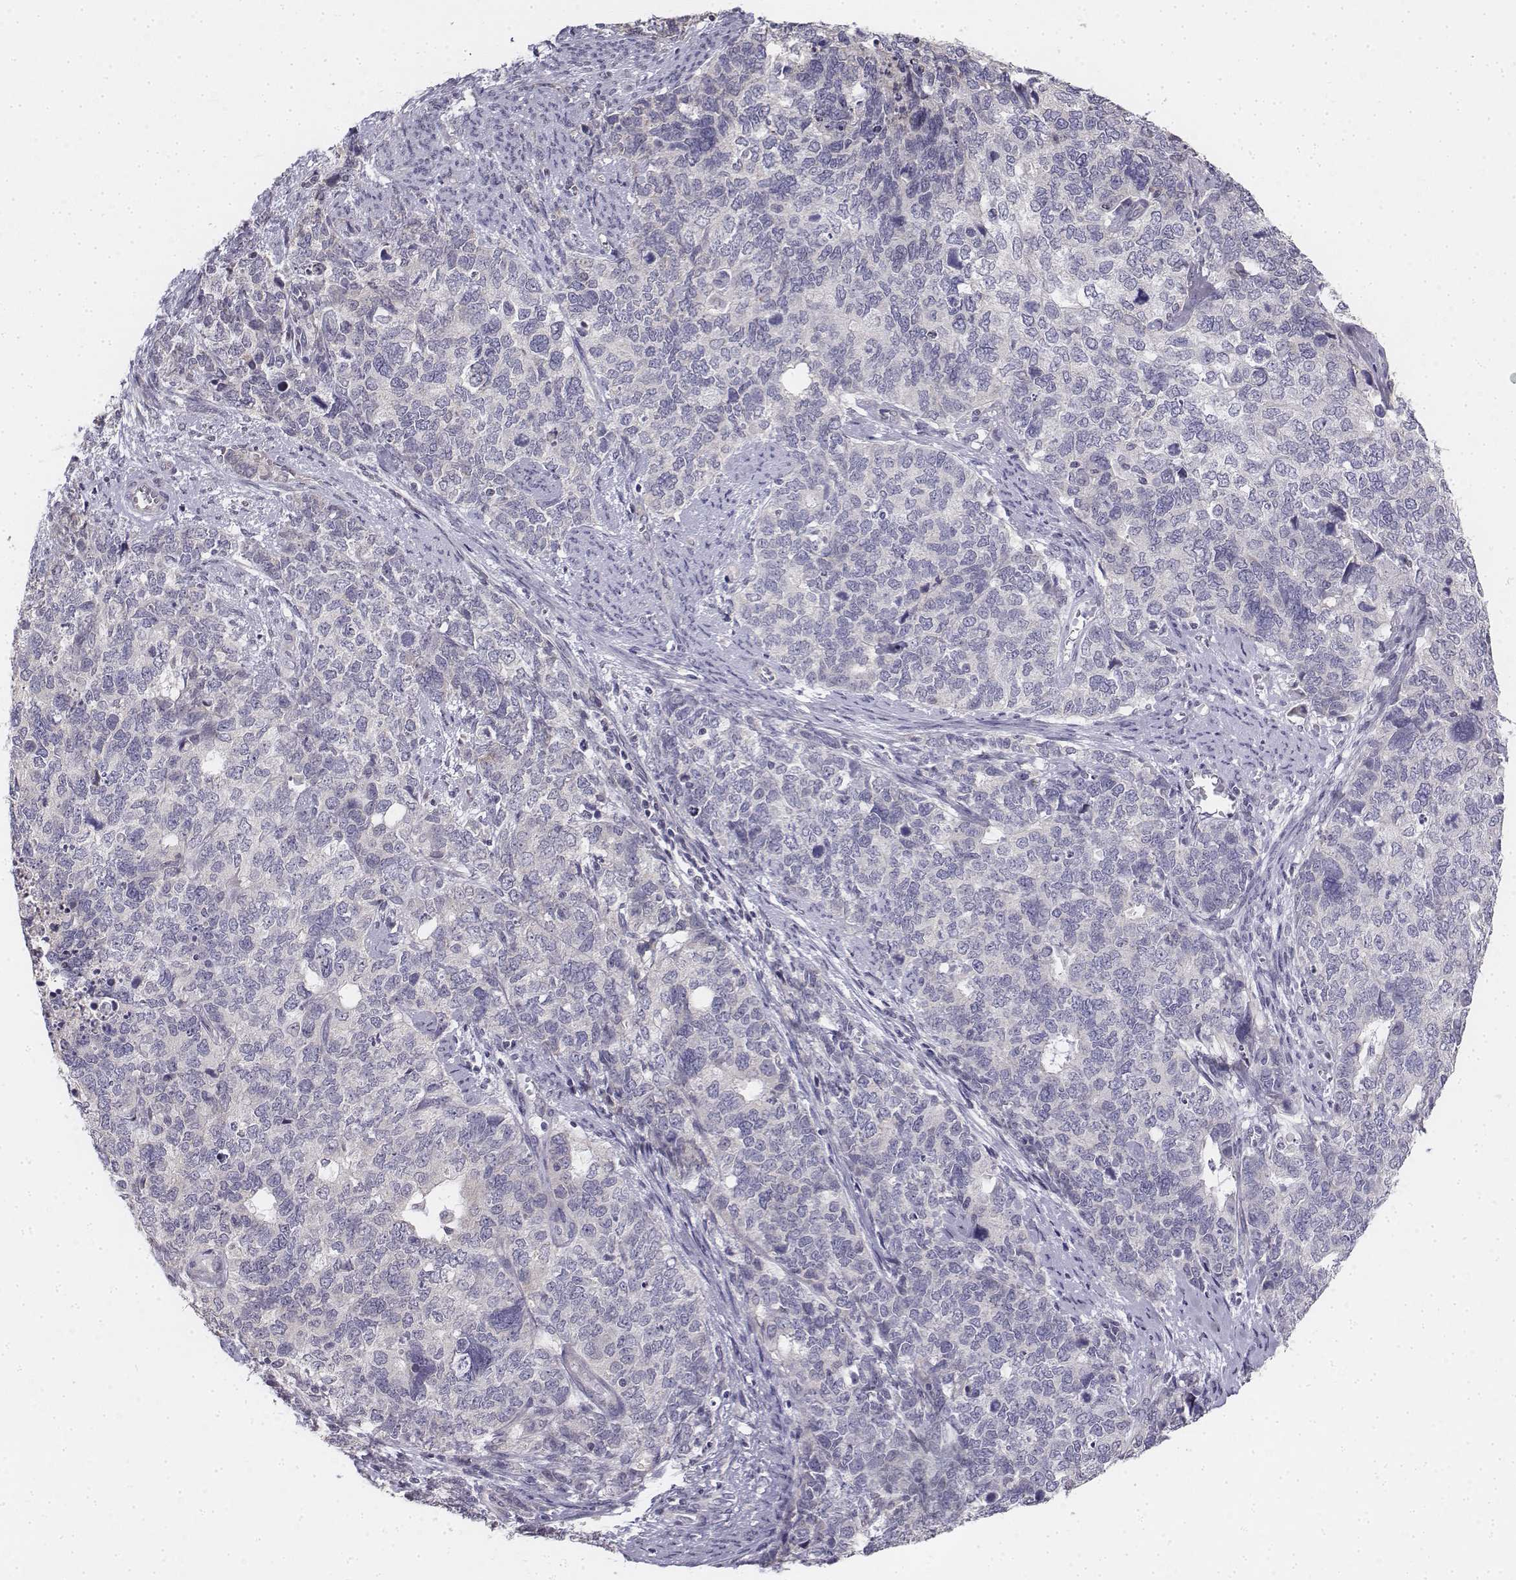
{"staining": {"intensity": "negative", "quantity": "none", "location": "none"}, "tissue": "cervical cancer", "cell_type": "Tumor cells", "image_type": "cancer", "snomed": [{"axis": "morphology", "description": "Squamous cell carcinoma, NOS"}, {"axis": "topography", "description": "Cervix"}], "caption": "Immunohistochemical staining of cervical cancer (squamous cell carcinoma) reveals no significant expression in tumor cells.", "gene": "PENK", "patient": {"sex": "female", "age": 63}}